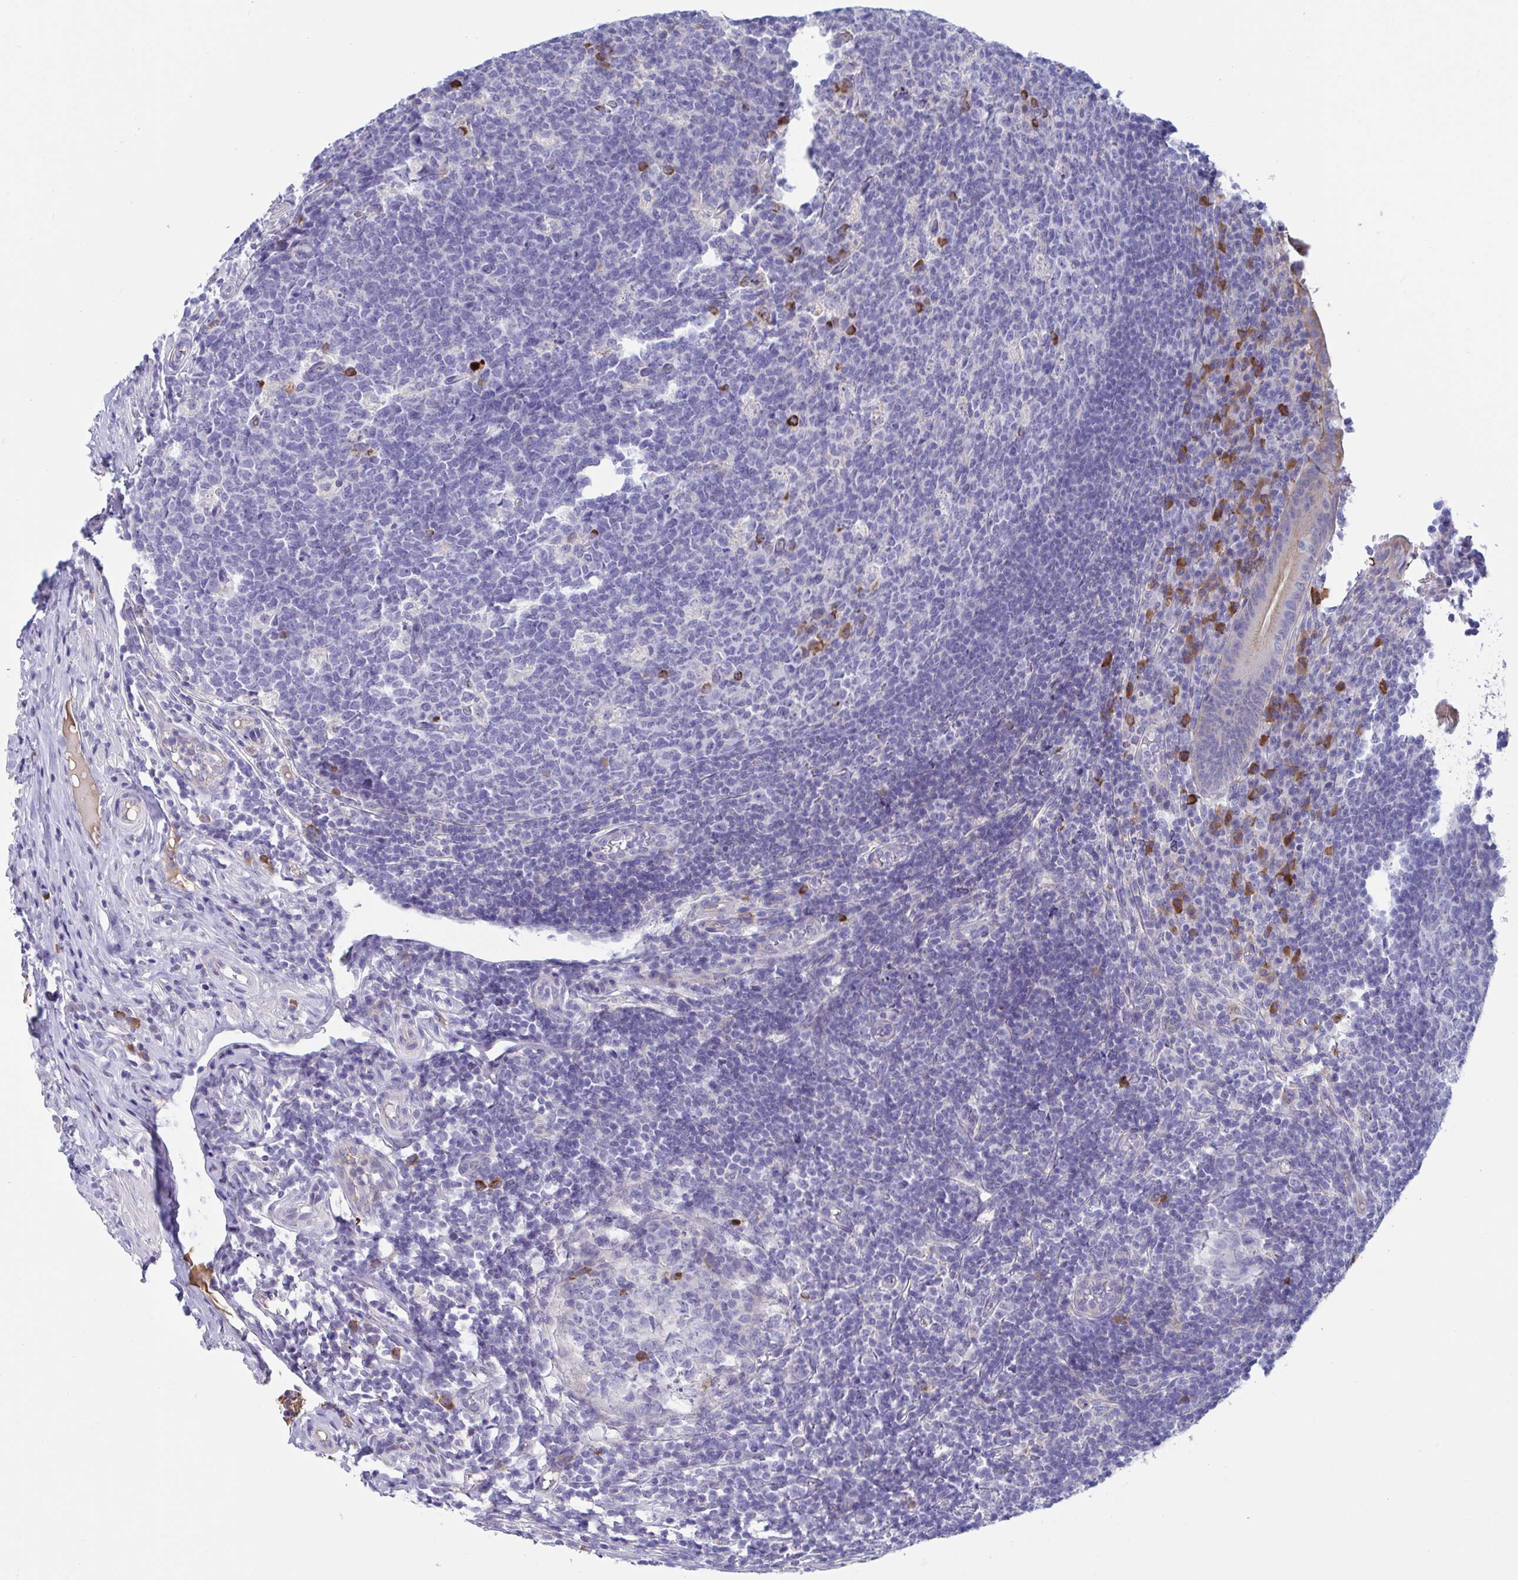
{"staining": {"intensity": "weak", "quantity": "<25%", "location": "cytoplasmic/membranous"}, "tissue": "appendix", "cell_type": "Glandular cells", "image_type": "normal", "snomed": [{"axis": "morphology", "description": "Normal tissue, NOS"}, {"axis": "topography", "description": "Appendix"}], "caption": "Immunohistochemical staining of unremarkable appendix demonstrates no significant positivity in glandular cells. The staining was performed using DAB to visualize the protein expression in brown, while the nuclei were stained in blue with hematoxylin (Magnification: 20x).", "gene": "MS4A14", "patient": {"sex": "male", "age": 18}}